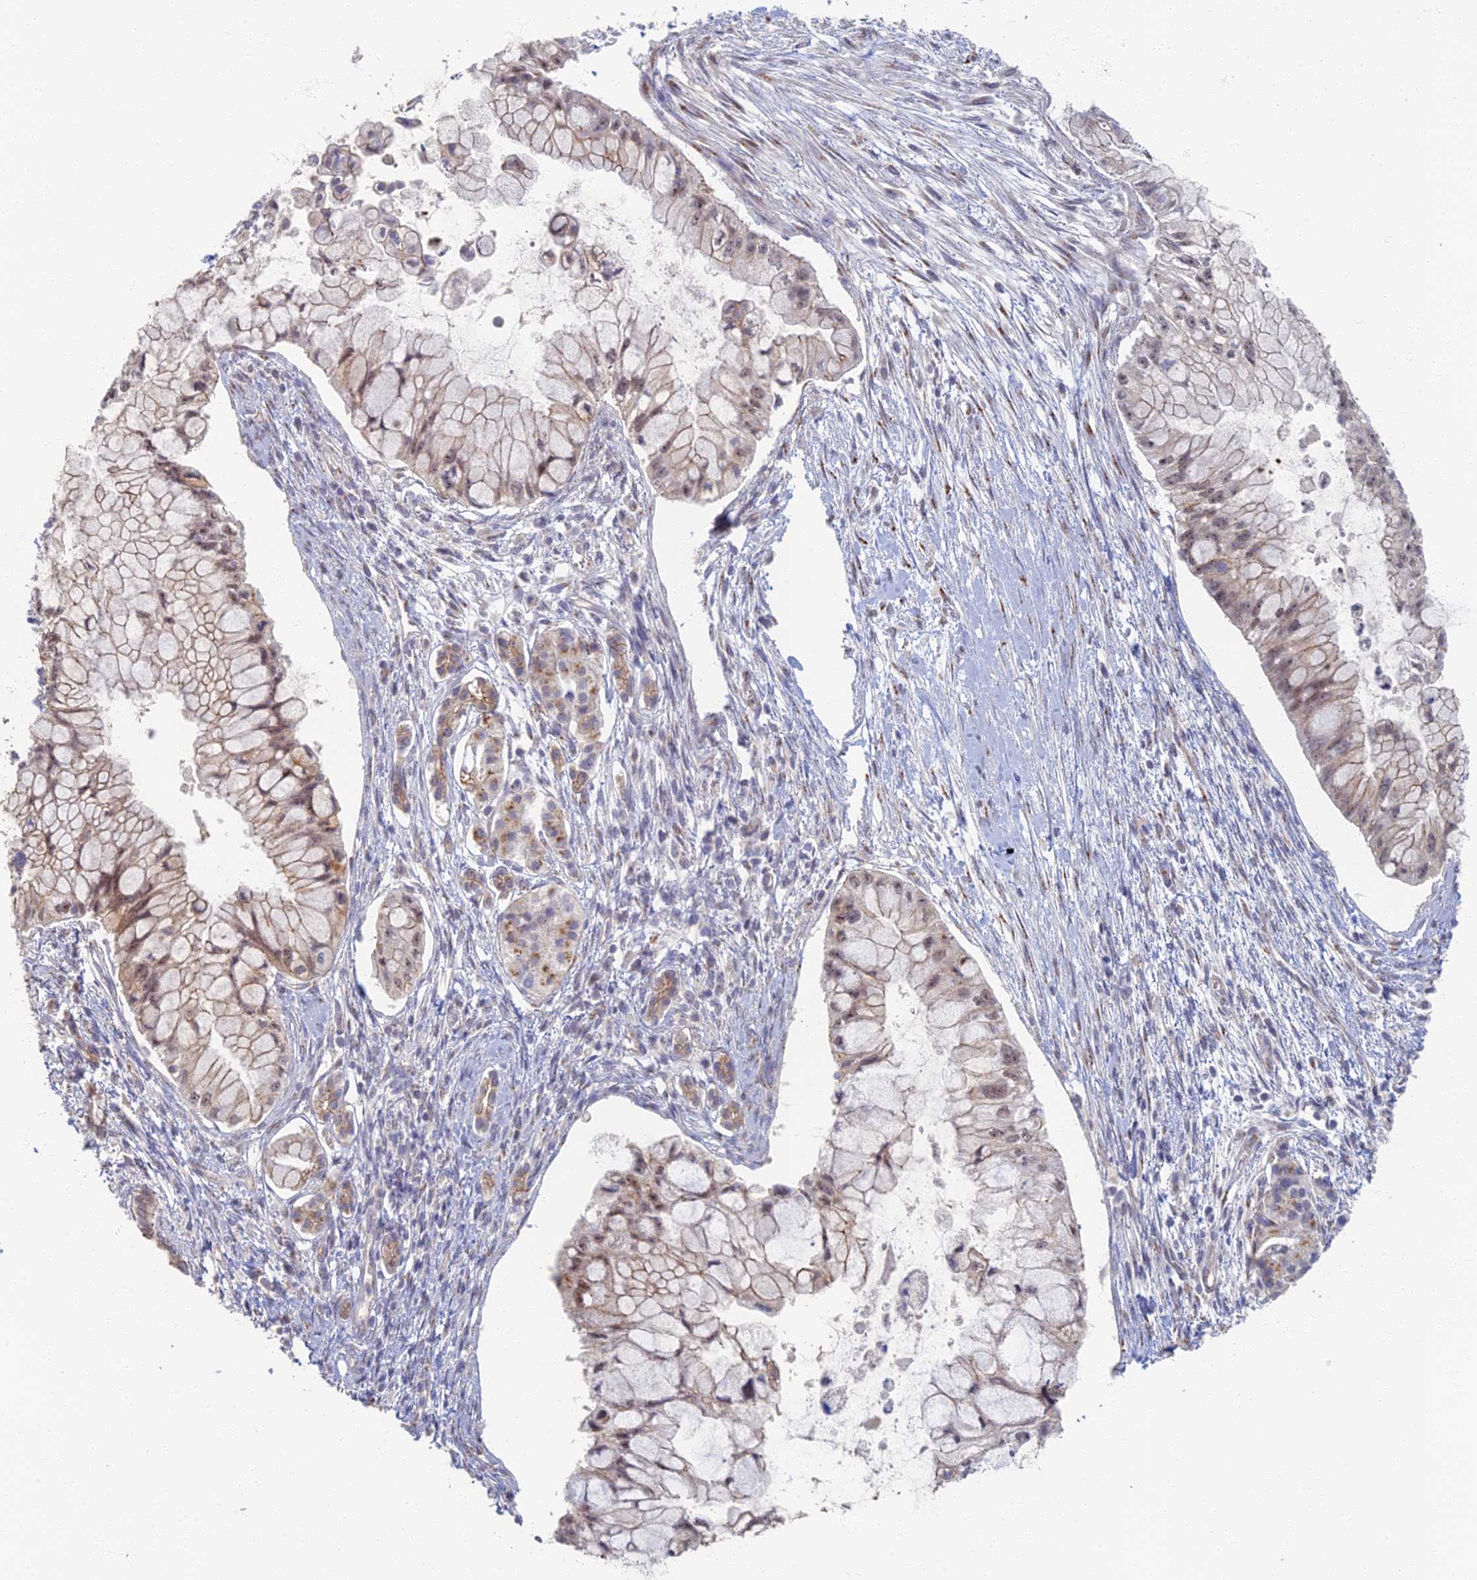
{"staining": {"intensity": "weak", "quantity": ">75%", "location": "nuclear"}, "tissue": "pancreatic cancer", "cell_type": "Tumor cells", "image_type": "cancer", "snomed": [{"axis": "morphology", "description": "Adenocarcinoma, NOS"}, {"axis": "topography", "description": "Pancreas"}], "caption": "Human pancreatic adenocarcinoma stained with a brown dye displays weak nuclear positive expression in approximately >75% of tumor cells.", "gene": "GPATCH1", "patient": {"sex": "male", "age": 48}}